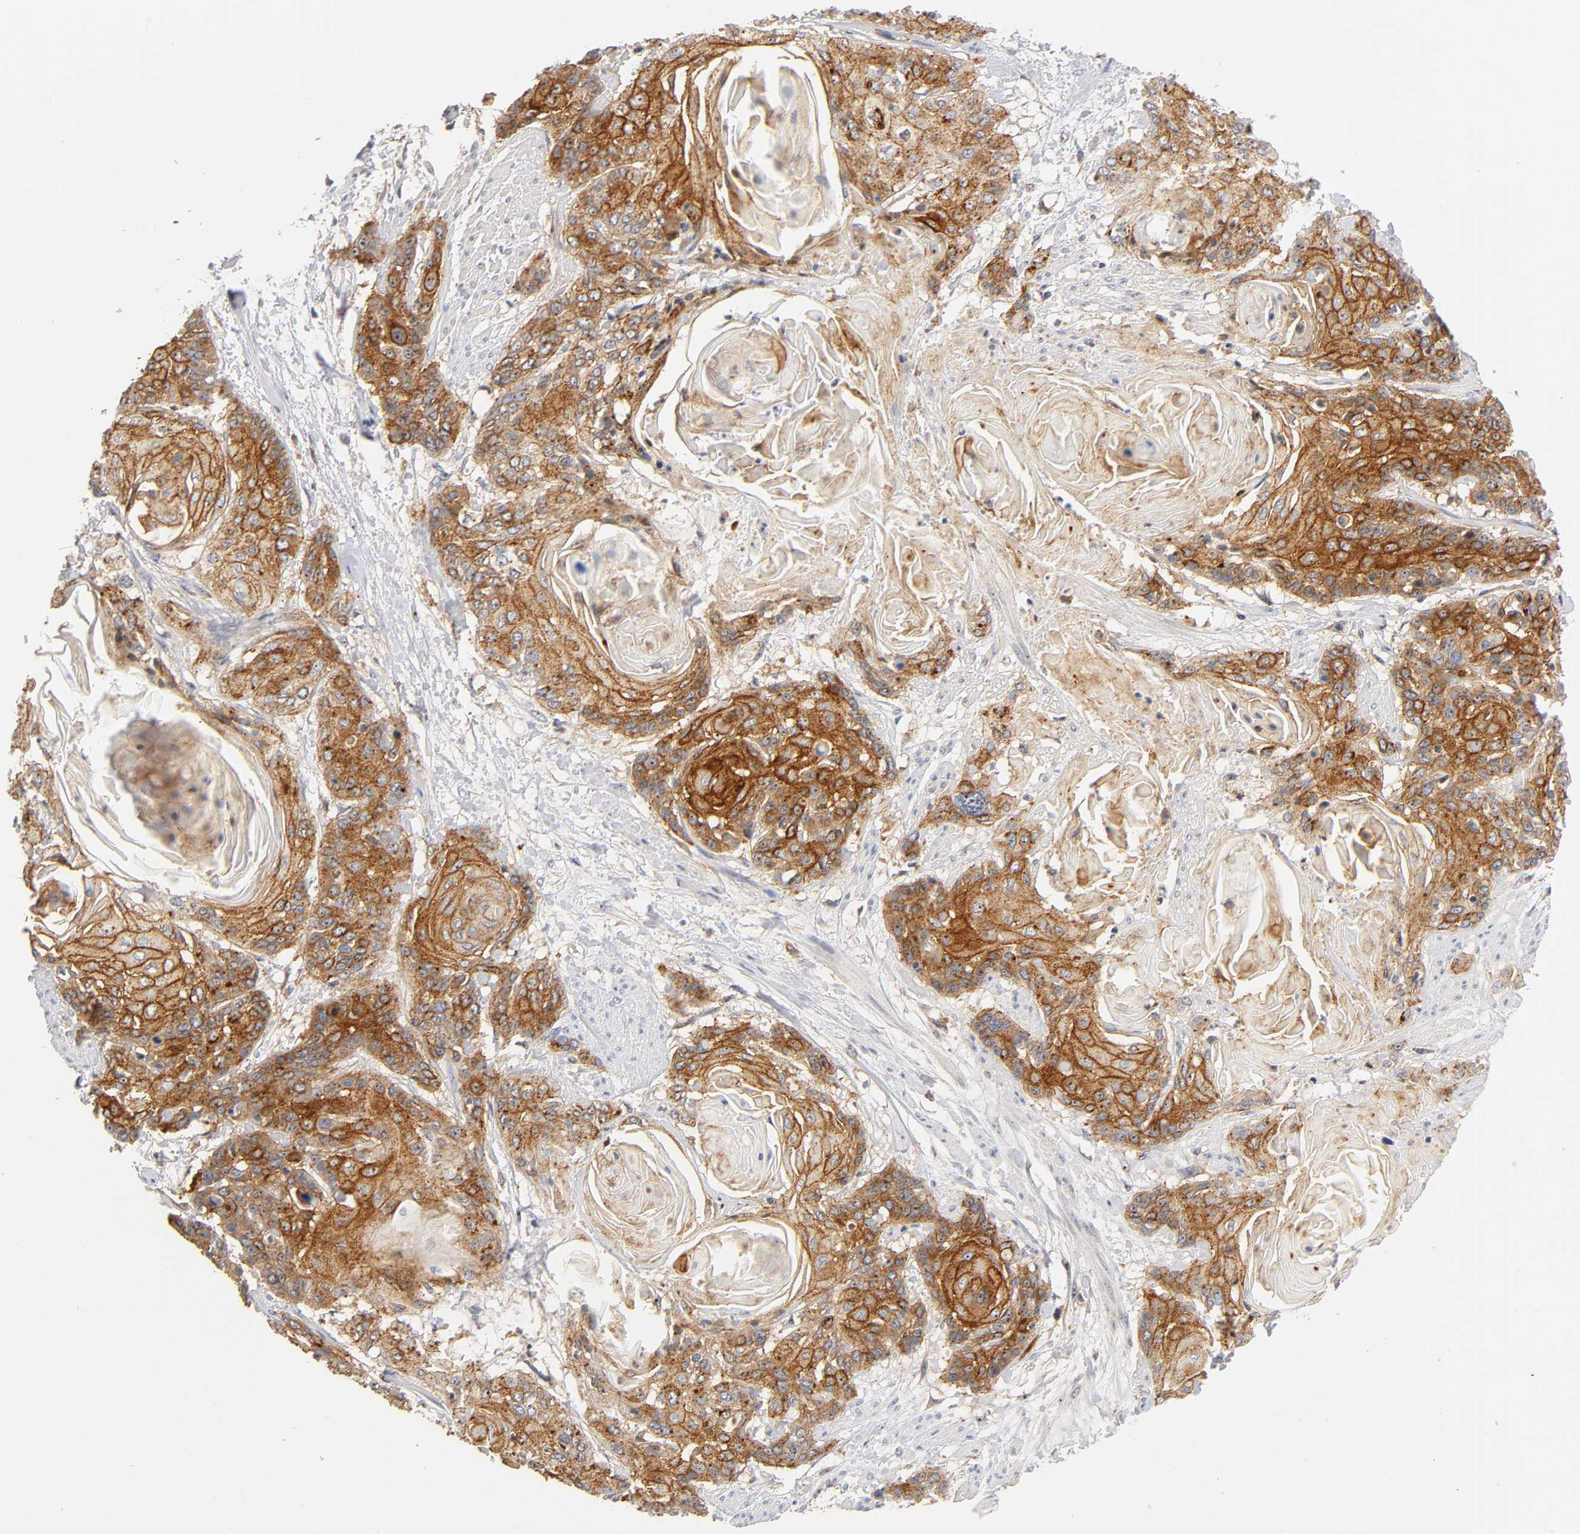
{"staining": {"intensity": "strong", "quantity": ">75%", "location": "cytoplasmic/membranous"}, "tissue": "cervical cancer", "cell_type": "Tumor cells", "image_type": "cancer", "snomed": [{"axis": "morphology", "description": "Squamous cell carcinoma, NOS"}, {"axis": "topography", "description": "Cervix"}], "caption": "This photomicrograph displays immunohistochemistry staining of cervical cancer (squamous cell carcinoma), with high strong cytoplasmic/membranous expression in approximately >75% of tumor cells.", "gene": "PLD1", "patient": {"sex": "female", "age": 57}}